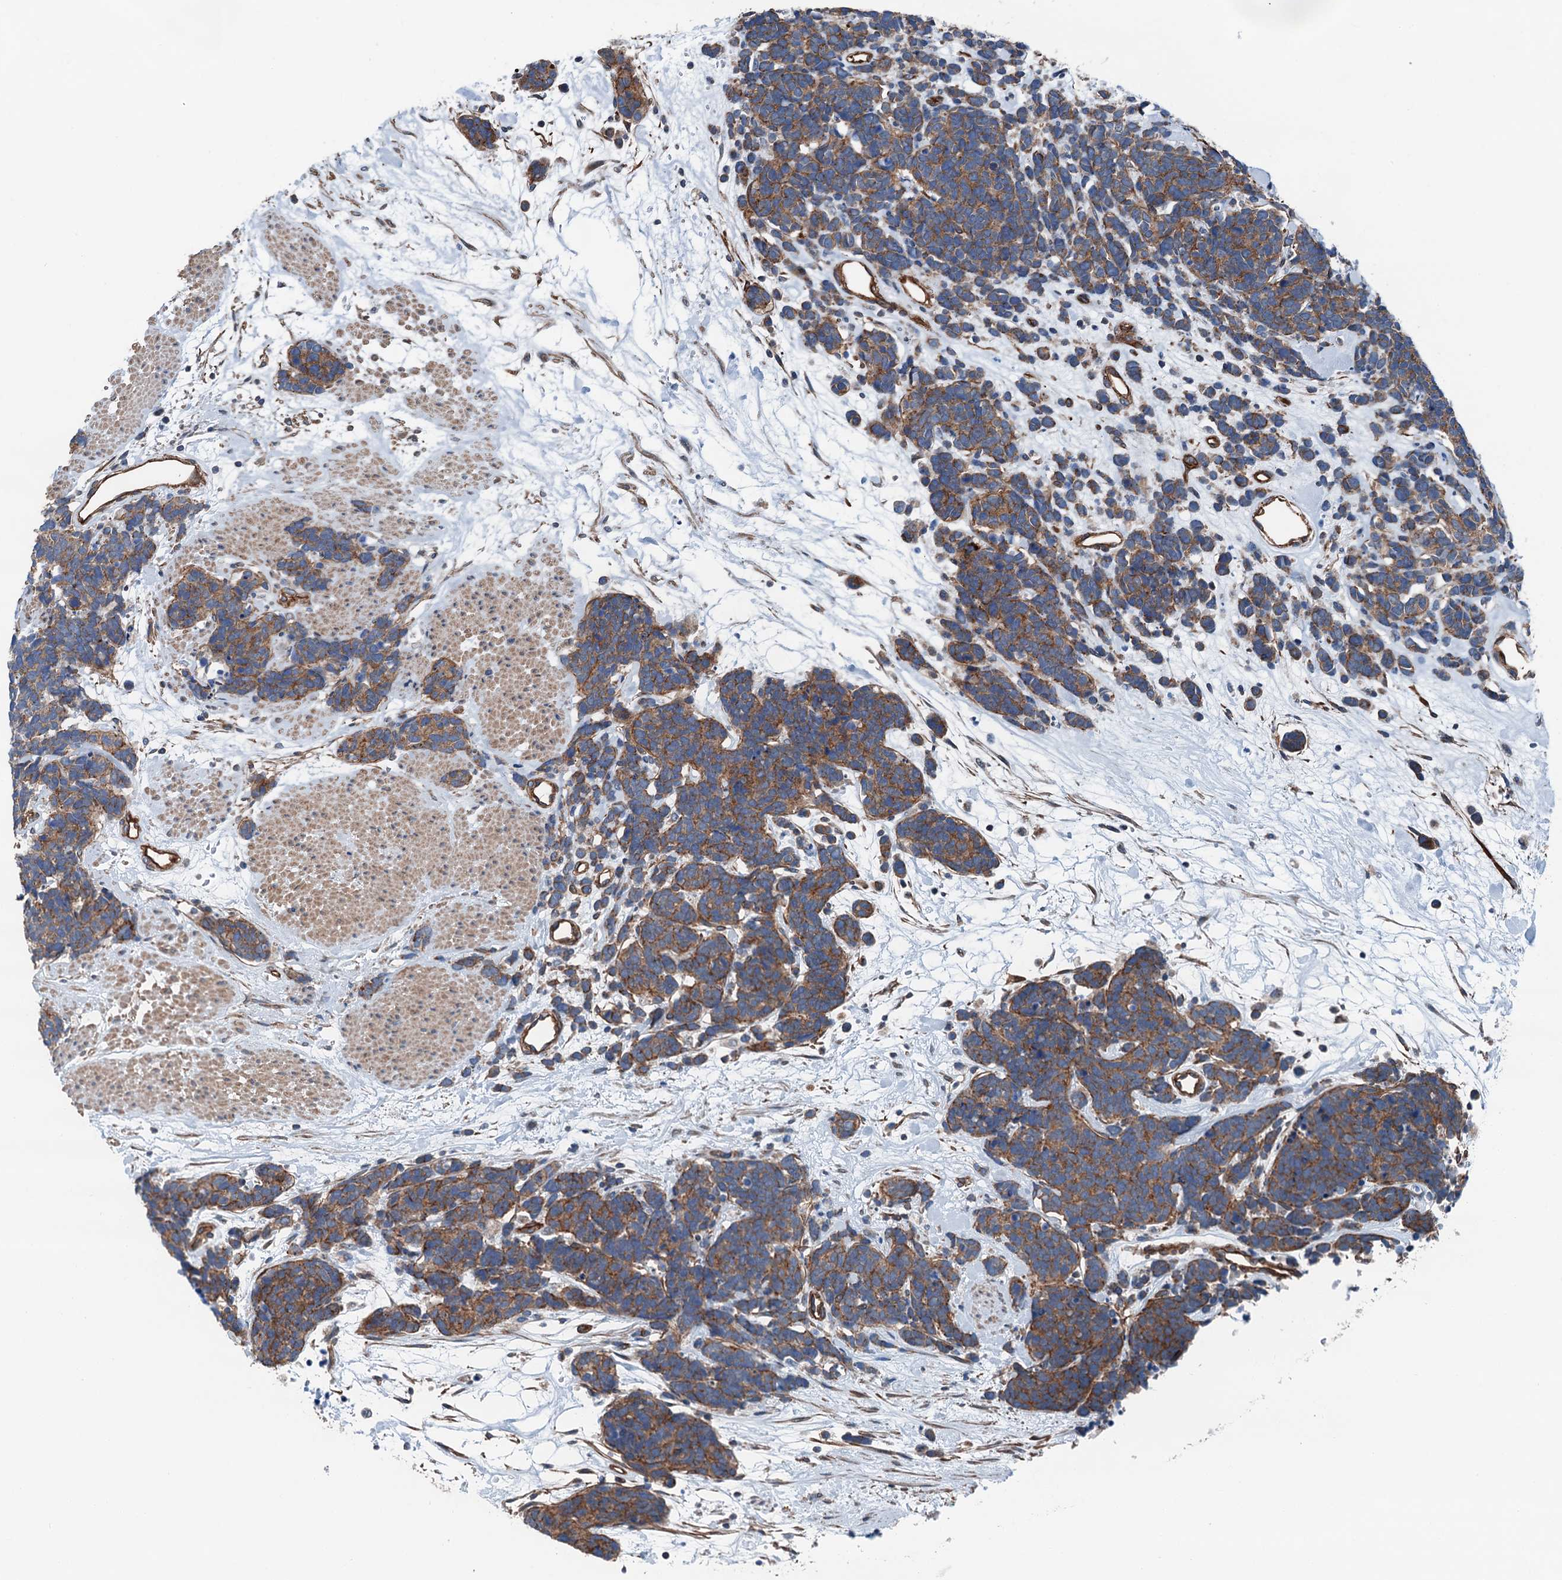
{"staining": {"intensity": "moderate", "quantity": ">75%", "location": "cytoplasmic/membranous"}, "tissue": "carcinoid", "cell_type": "Tumor cells", "image_type": "cancer", "snomed": [{"axis": "morphology", "description": "Carcinoma, NOS"}, {"axis": "morphology", "description": "Carcinoid, malignant, NOS"}, {"axis": "topography", "description": "Urinary bladder"}], "caption": "An image showing moderate cytoplasmic/membranous positivity in about >75% of tumor cells in malignant carcinoid, as visualized by brown immunohistochemical staining.", "gene": "NMRAL1", "patient": {"sex": "male", "age": 57}}